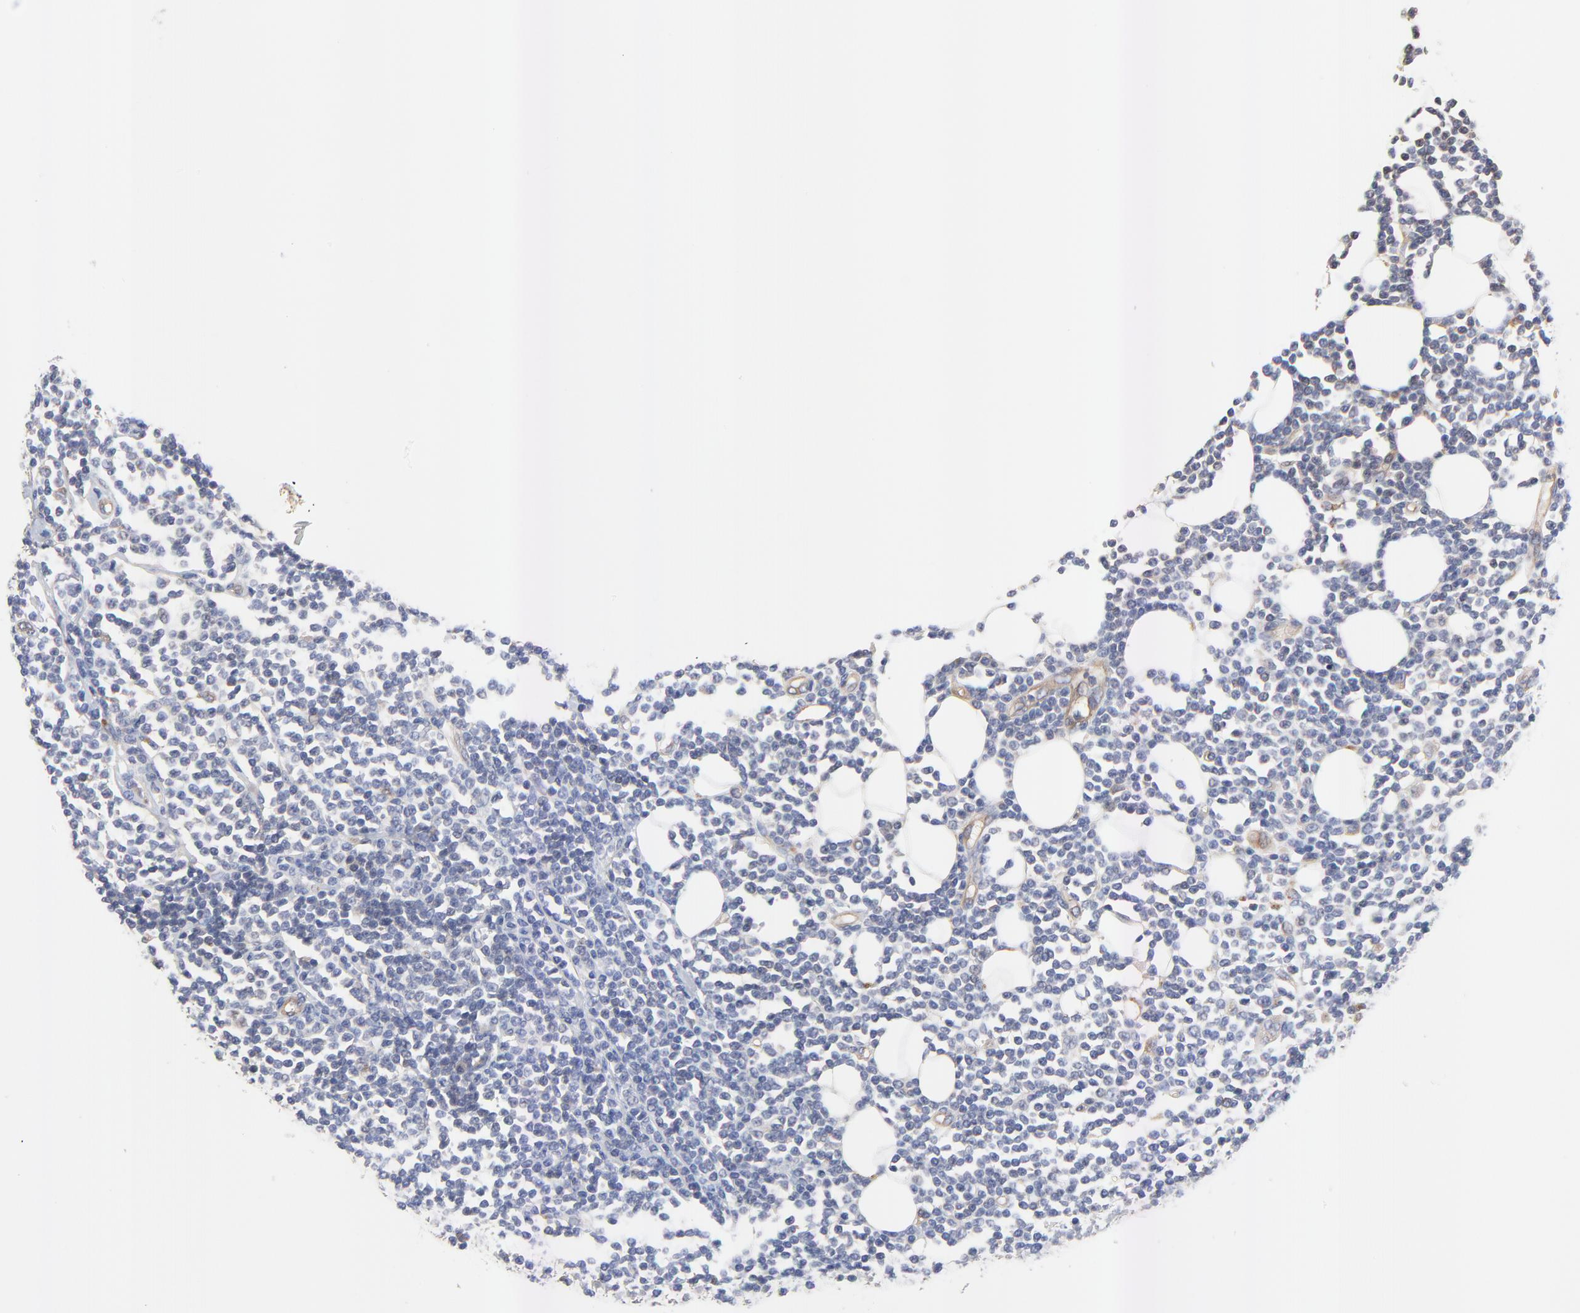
{"staining": {"intensity": "negative", "quantity": "none", "location": "none"}, "tissue": "lymphoma", "cell_type": "Tumor cells", "image_type": "cancer", "snomed": [{"axis": "morphology", "description": "Malignant lymphoma, non-Hodgkin's type, Low grade"}, {"axis": "topography", "description": "Soft tissue"}], "caption": "Tumor cells are negative for protein expression in human low-grade malignant lymphoma, non-Hodgkin's type.", "gene": "FBXL2", "patient": {"sex": "male", "age": 92}}